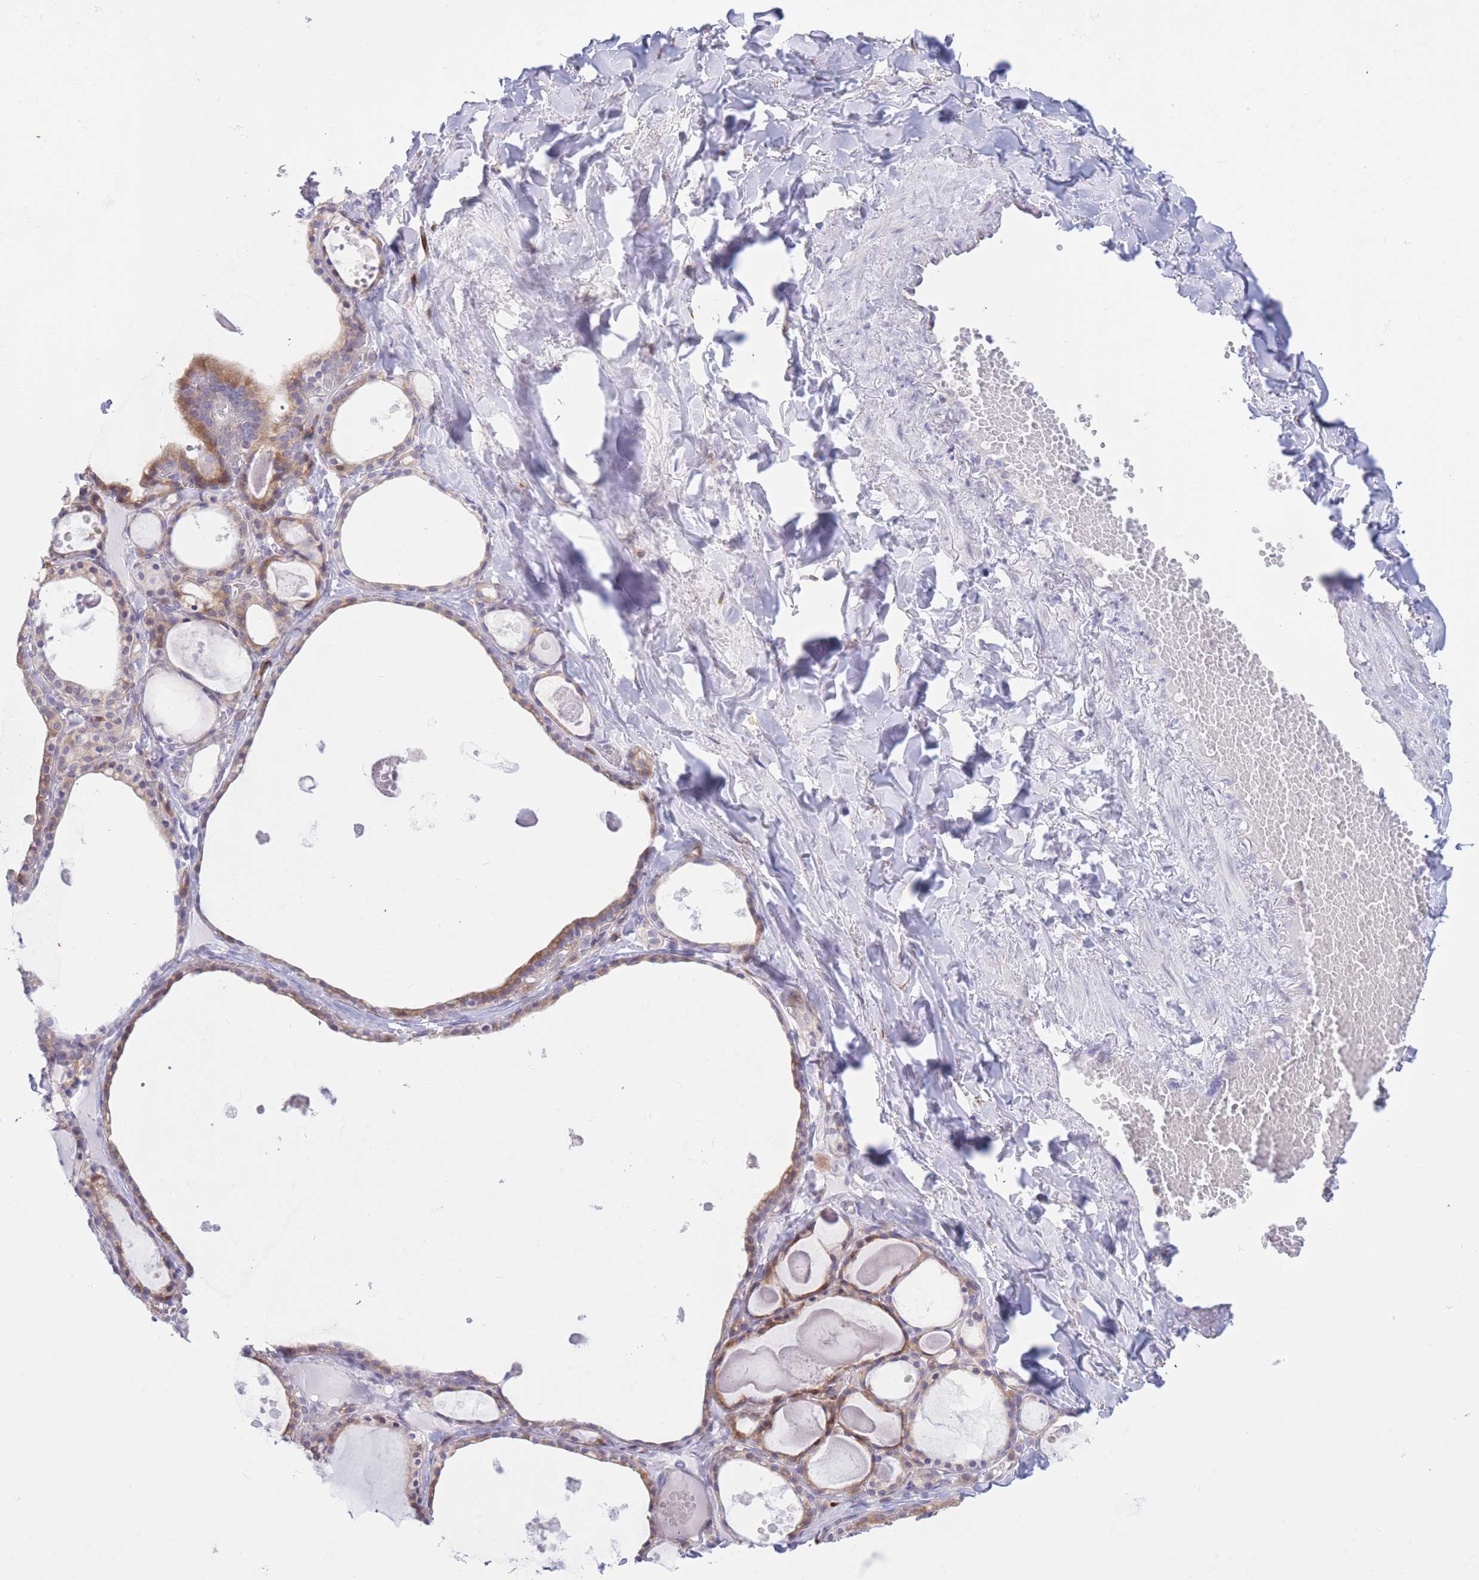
{"staining": {"intensity": "moderate", "quantity": "25%-75%", "location": "cytoplasmic/membranous"}, "tissue": "thyroid gland", "cell_type": "Glandular cells", "image_type": "normal", "snomed": [{"axis": "morphology", "description": "Normal tissue, NOS"}, {"axis": "topography", "description": "Thyroid gland"}], "caption": "An immunohistochemistry (IHC) photomicrograph of benign tissue is shown. Protein staining in brown shows moderate cytoplasmic/membranous positivity in thyroid gland within glandular cells. (Stains: DAB (3,3'-diaminobenzidine) in brown, nuclei in blue, Microscopy: brightfield microscopy at high magnification).", "gene": "MYDGF", "patient": {"sex": "male", "age": 56}}